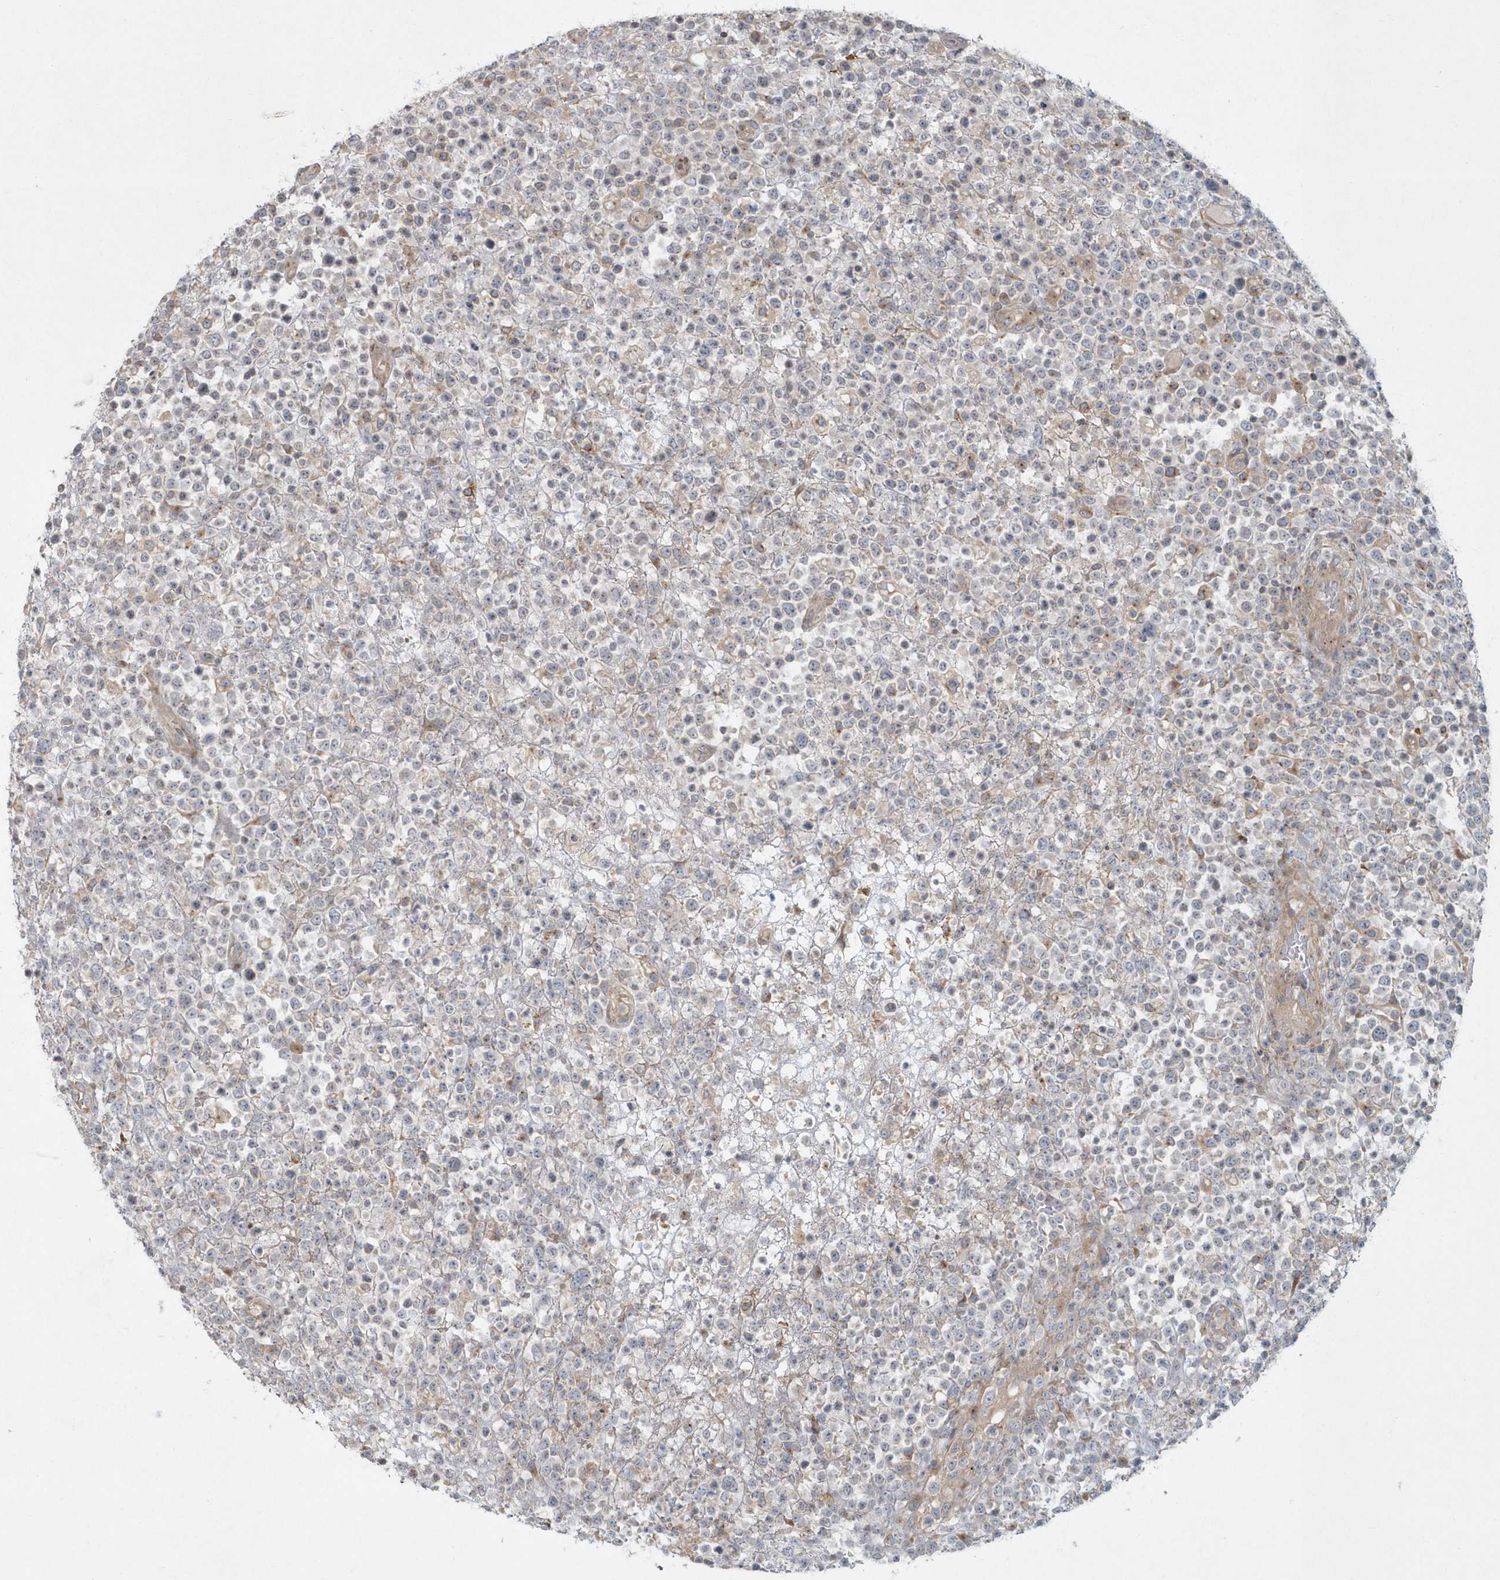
{"staining": {"intensity": "negative", "quantity": "none", "location": "none"}, "tissue": "lymphoma", "cell_type": "Tumor cells", "image_type": "cancer", "snomed": [{"axis": "morphology", "description": "Malignant lymphoma, non-Hodgkin's type, High grade"}, {"axis": "topography", "description": "Colon"}], "caption": "DAB (3,3'-diaminobenzidine) immunohistochemical staining of high-grade malignant lymphoma, non-Hodgkin's type exhibits no significant expression in tumor cells.", "gene": "ARHGEF38", "patient": {"sex": "female", "age": 53}}